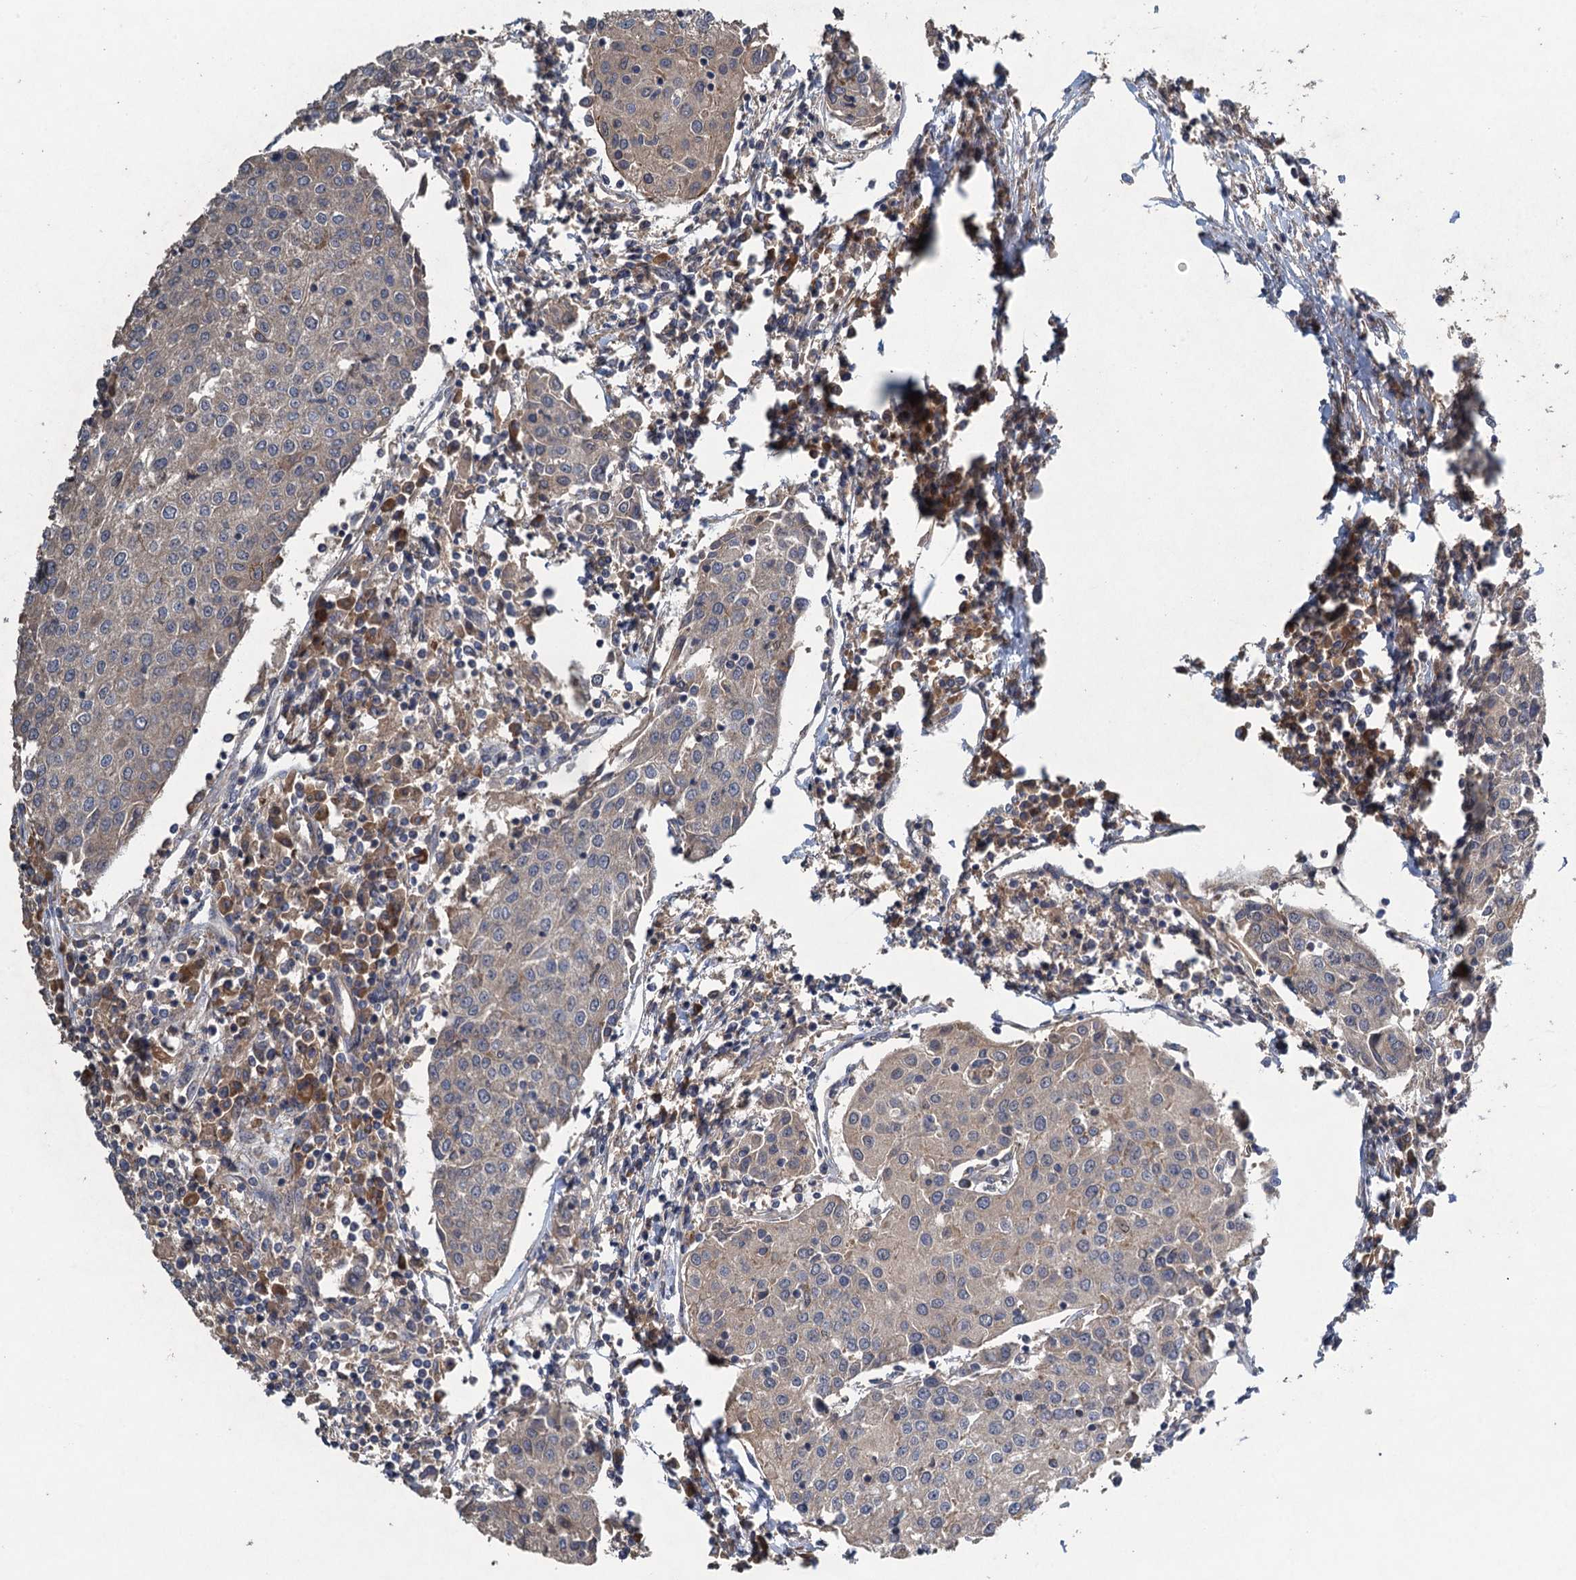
{"staining": {"intensity": "weak", "quantity": "<25%", "location": "cytoplasmic/membranous"}, "tissue": "urothelial cancer", "cell_type": "Tumor cells", "image_type": "cancer", "snomed": [{"axis": "morphology", "description": "Urothelial carcinoma, High grade"}, {"axis": "topography", "description": "Urinary bladder"}], "caption": "Histopathology image shows no significant protein positivity in tumor cells of urothelial cancer.", "gene": "CNTN5", "patient": {"sex": "female", "age": 85}}